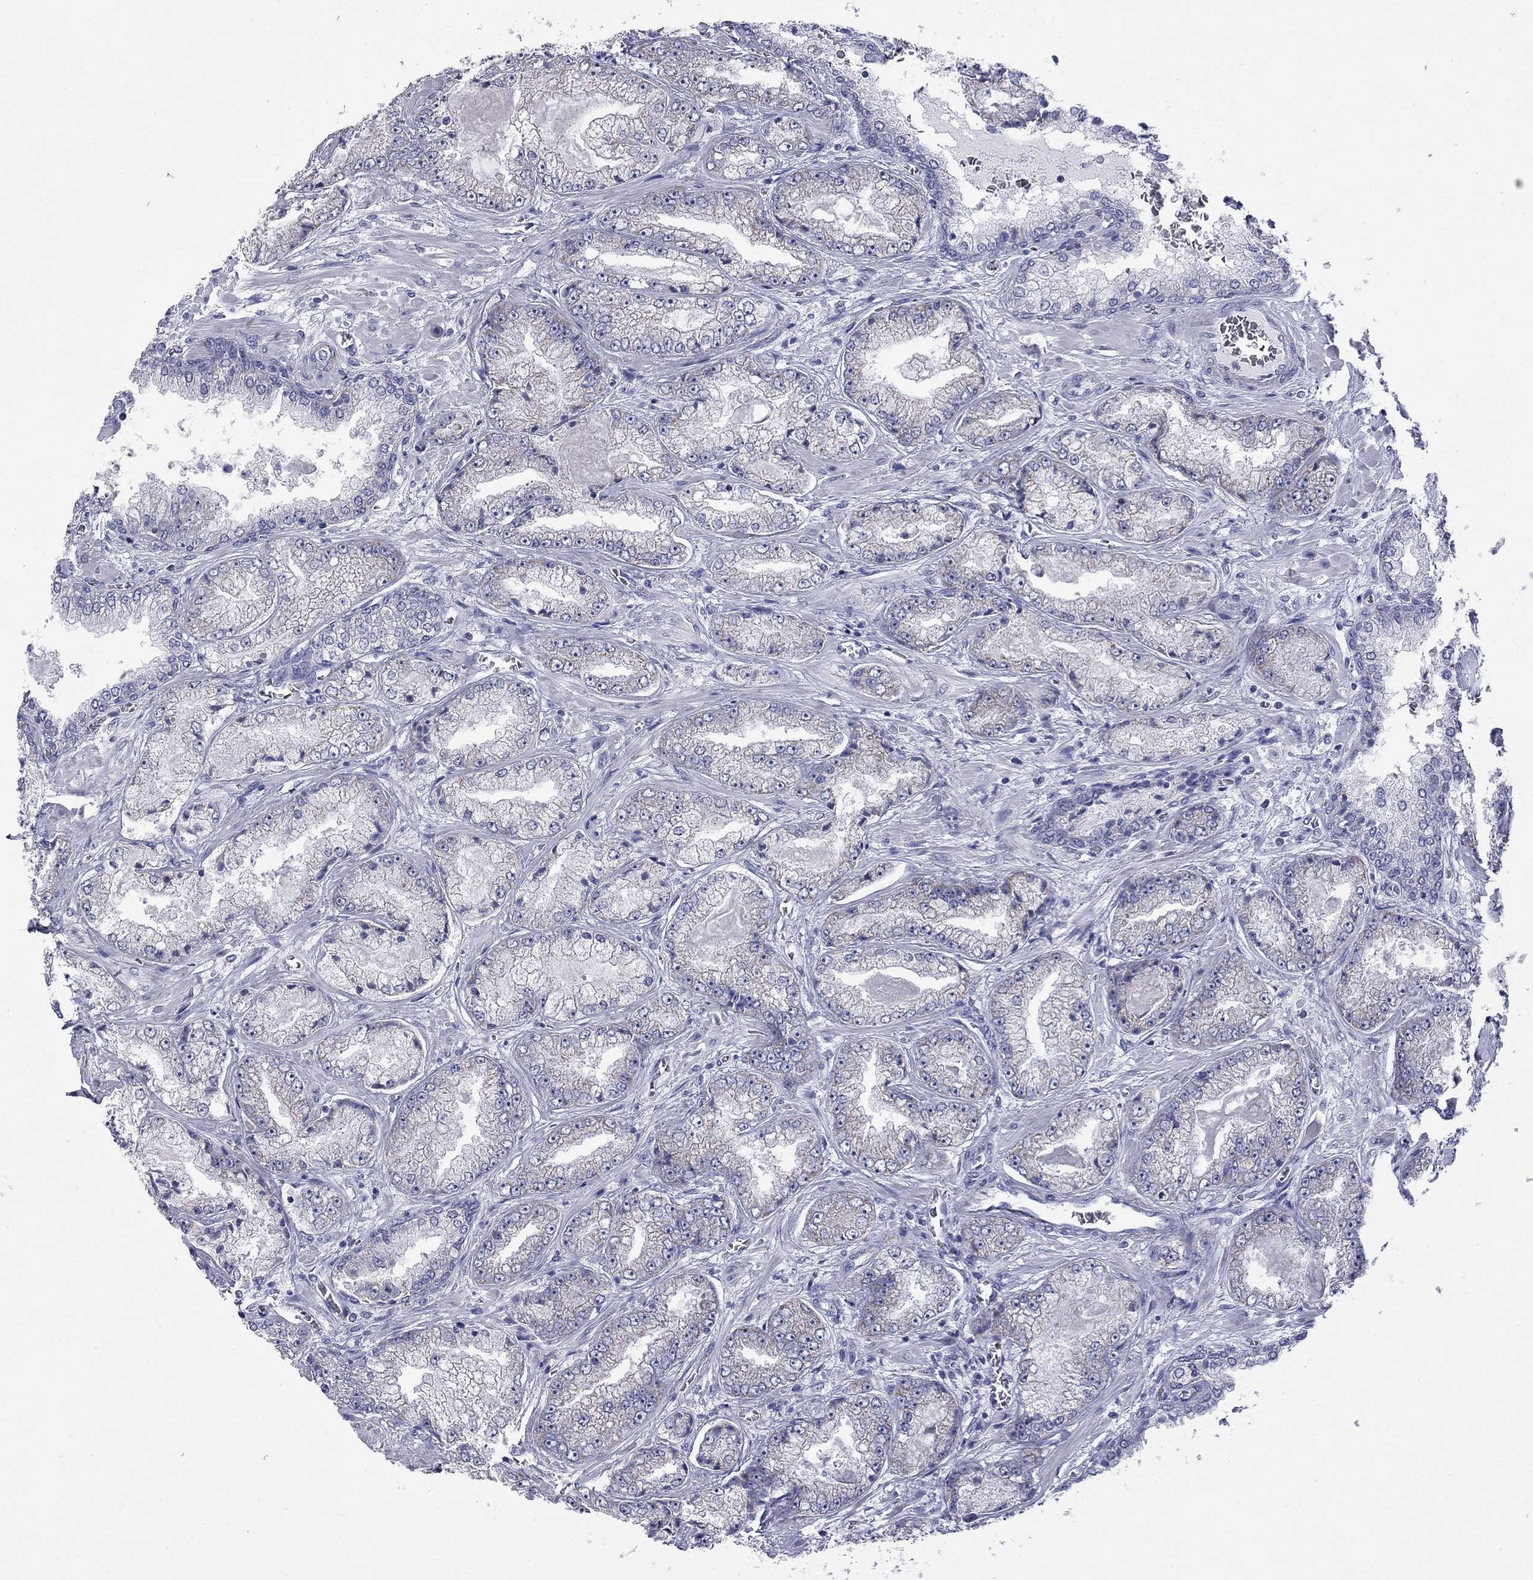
{"staining": {"intensity": "weak", "quantity": "<25%", "location": "cytoplasmic/membranous"}, "tissue": "prostate cancer", "cell_type": "Tumor cells", "image_type": "cancer", "snomed": [{"axis": "morphology", "description": "Adenocarcinoma, Low grade"}, {"axis": "topography", "description": "Prostate"}], "caption": "This is a micrograph of IHC staining of adenocarcinoma (low-grade) (prostate), which shows no expression in tumor cells.", "gene": "ABCB4", "patient": {"sex": "male", "age": 57}}